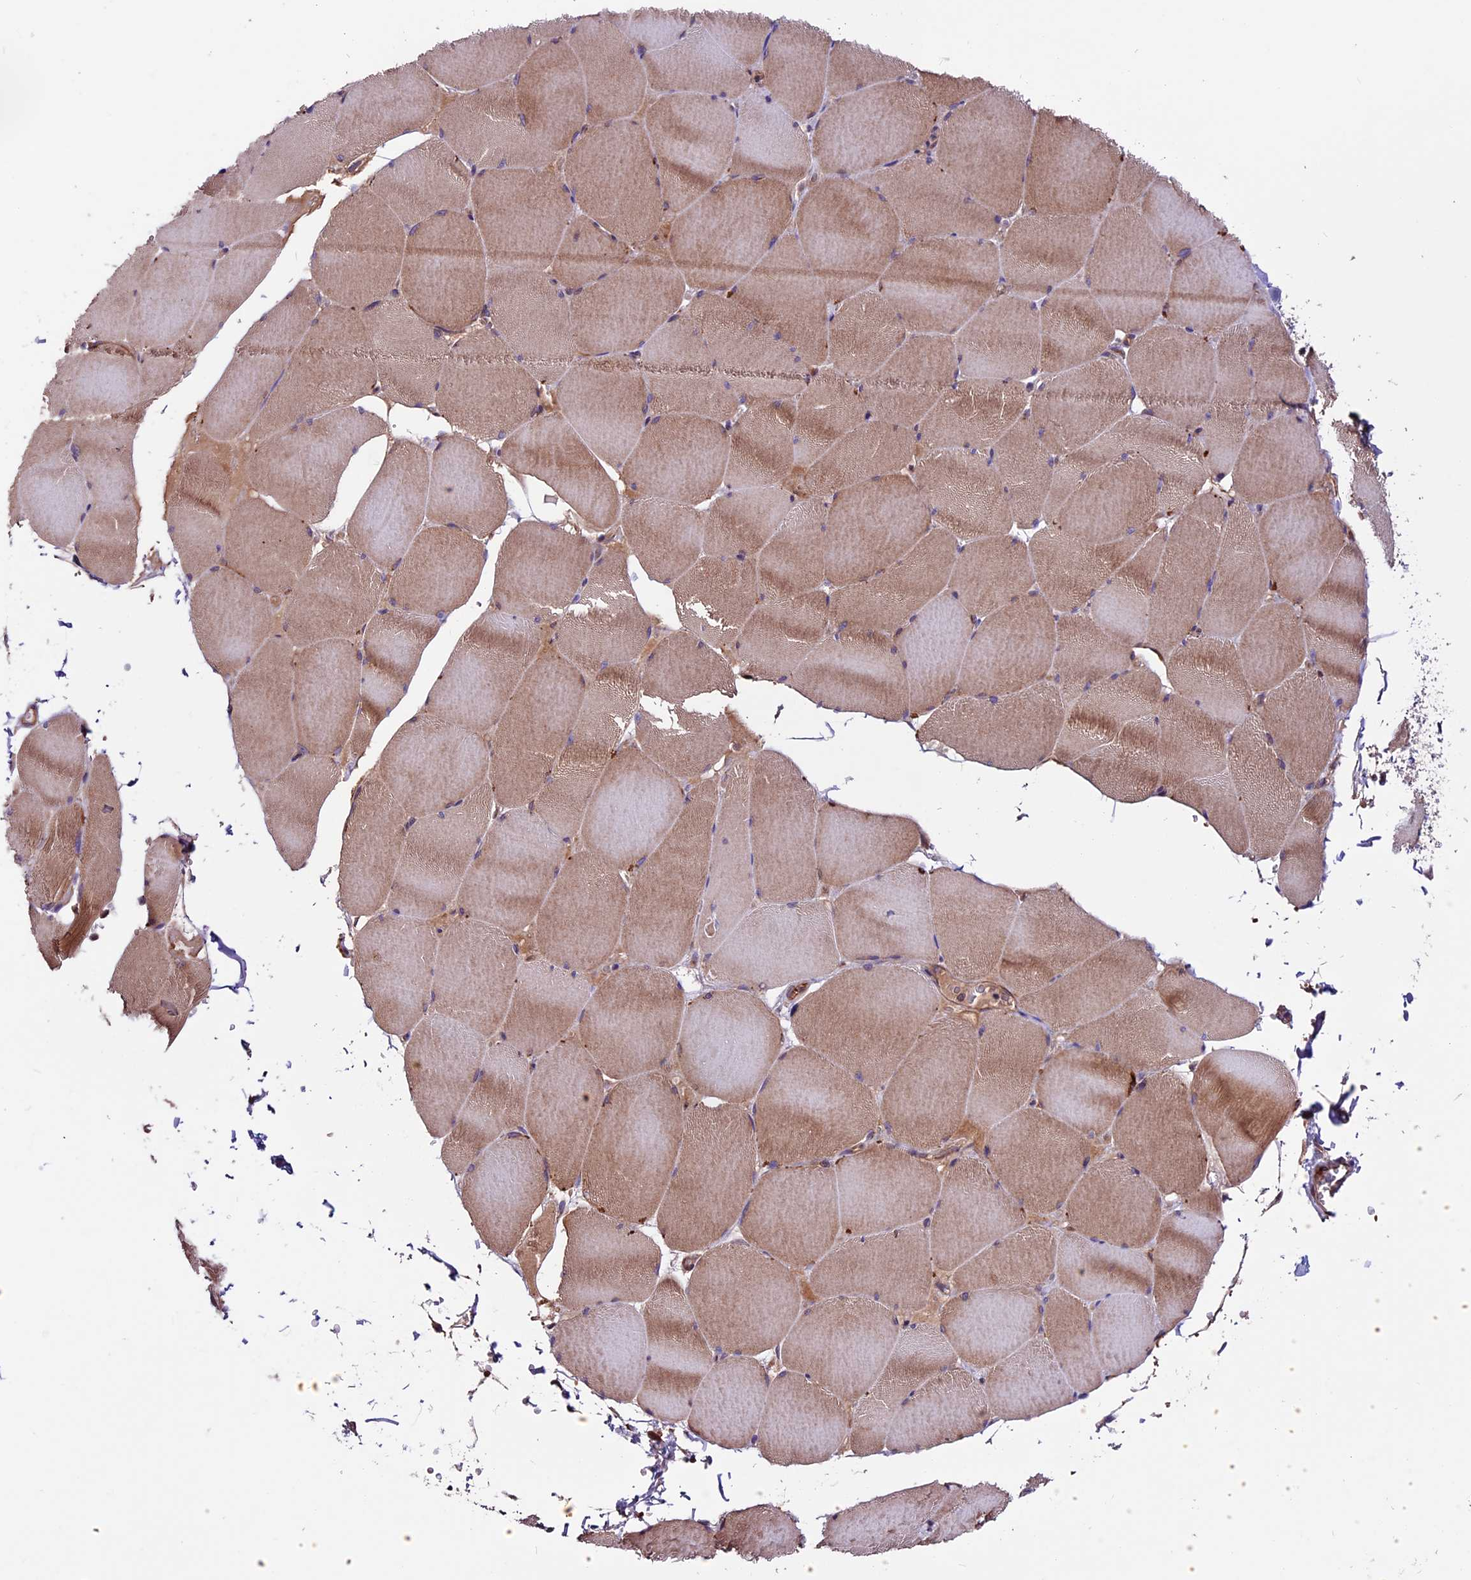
{"staining": {"intensity": "moderate", "quantity": ">75%", "location": "cytoplasmic/membranous"}, "tissue": "skeletal muscle", "cell_type": "Myocytes", "image_type": "normal", "snomed": [{"axis": "morphology", "description": "Normal tissue, NOS"}, {"axis": "topography", "description": "Skeletal muscle"}, {"axis": "topography", "description": "Head-Neck"}], "caption": "The histopathology image reveals a brown stain indicating the presence of a protein in the cytoplasmic/membranous of myocytes in skeletal muscle.", "gene": "RINL", "patient": {"sex": "male", "age": 66}}